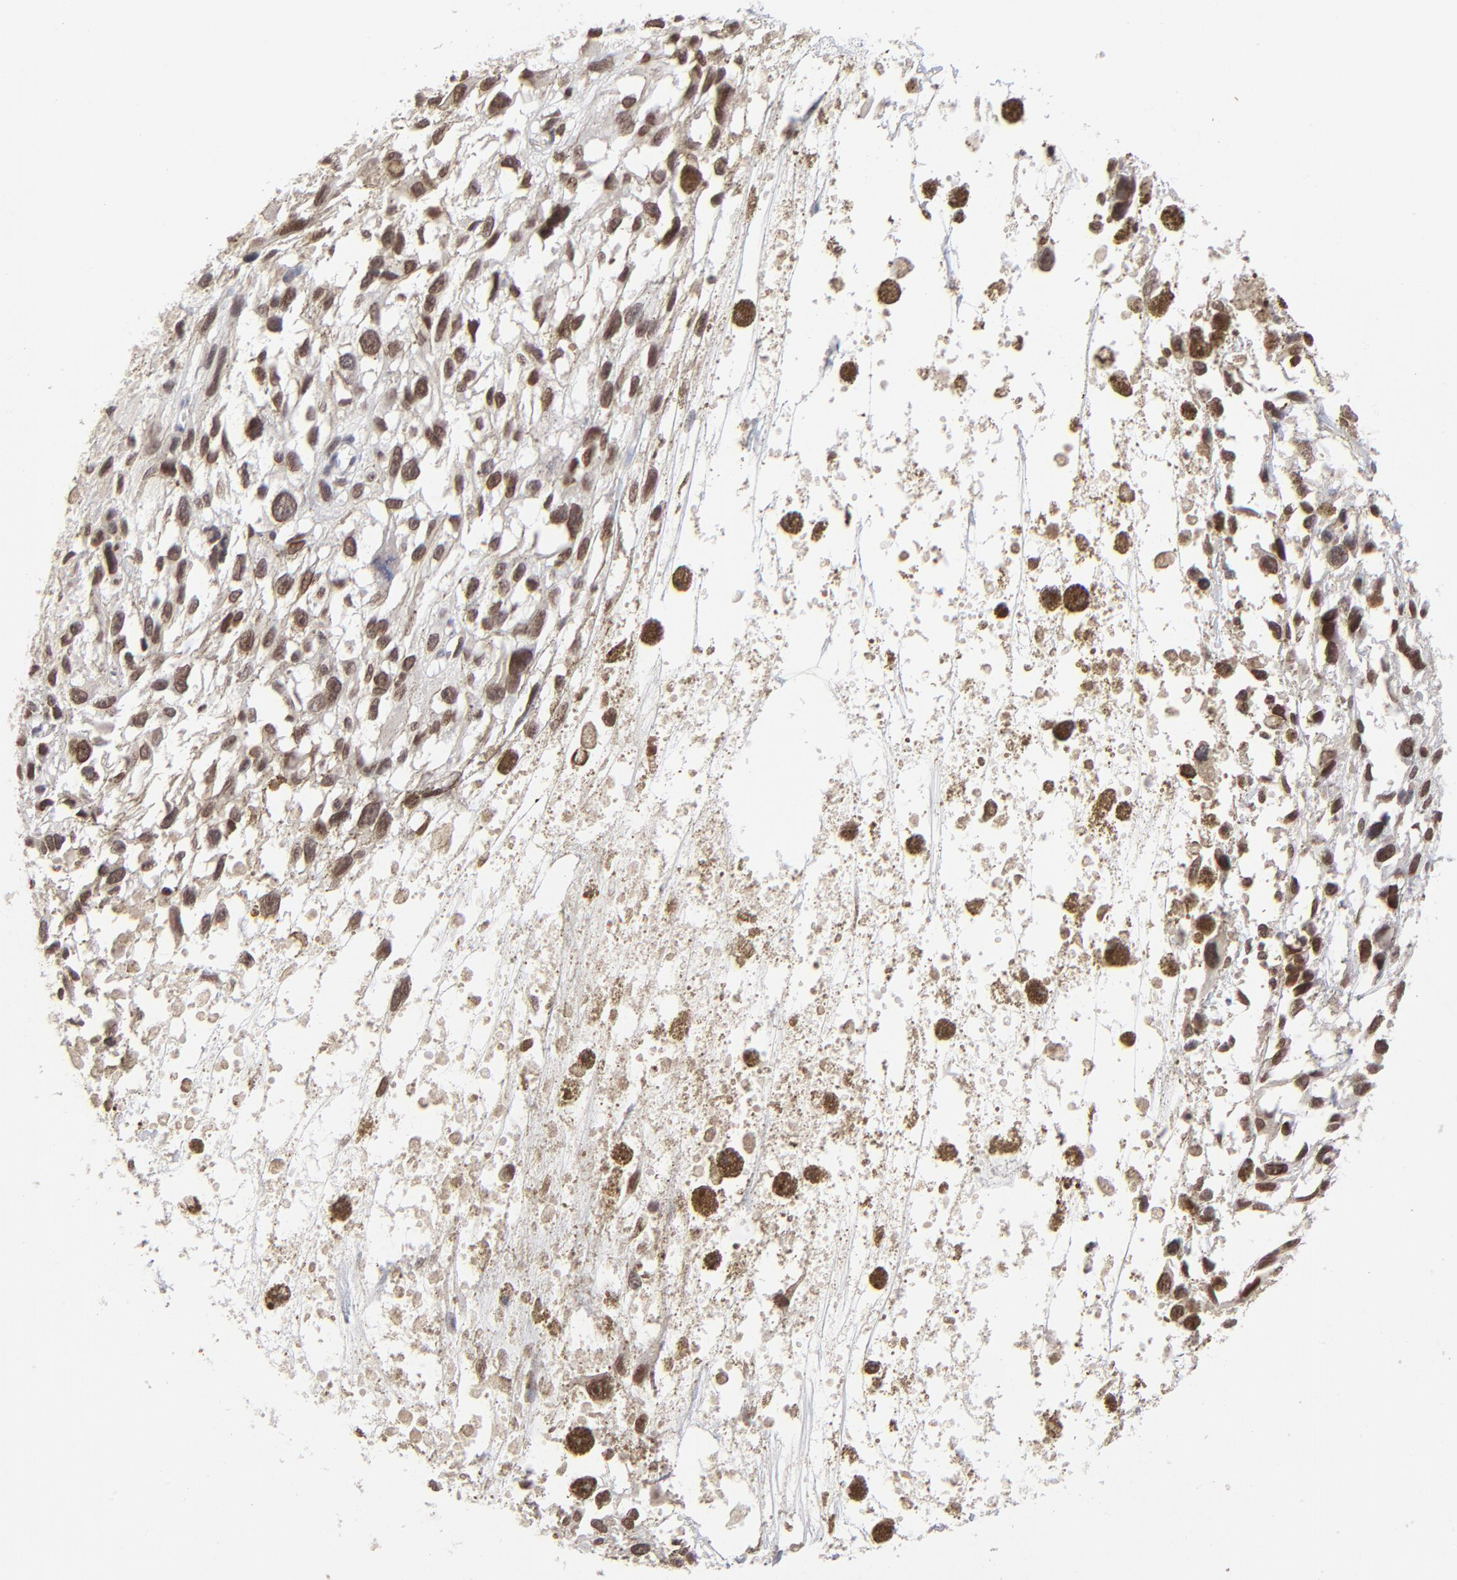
{"staining": {"intensity": "moderate", "quantity": ">75%", "location": "nuclear"}, "tissue": "melanoma", "cell_type": "Tumor cells", "image_type": "cancer", "snomed": [{"axis": "morphology", "description": "Malignant melanoma, Metastatic site"}, {"axis": "topography", "description": "Lymph node"}], "caption": "Brown immunohistochemical staining in human malignant melanoma (metastatic site) shows moderate nuclear positivity in approximately >75% of tumor cells. (IHC, brightfield microscopy, high magnification).", "gene": "MBIP", "patient": {"sex": "male", "age": 59}}